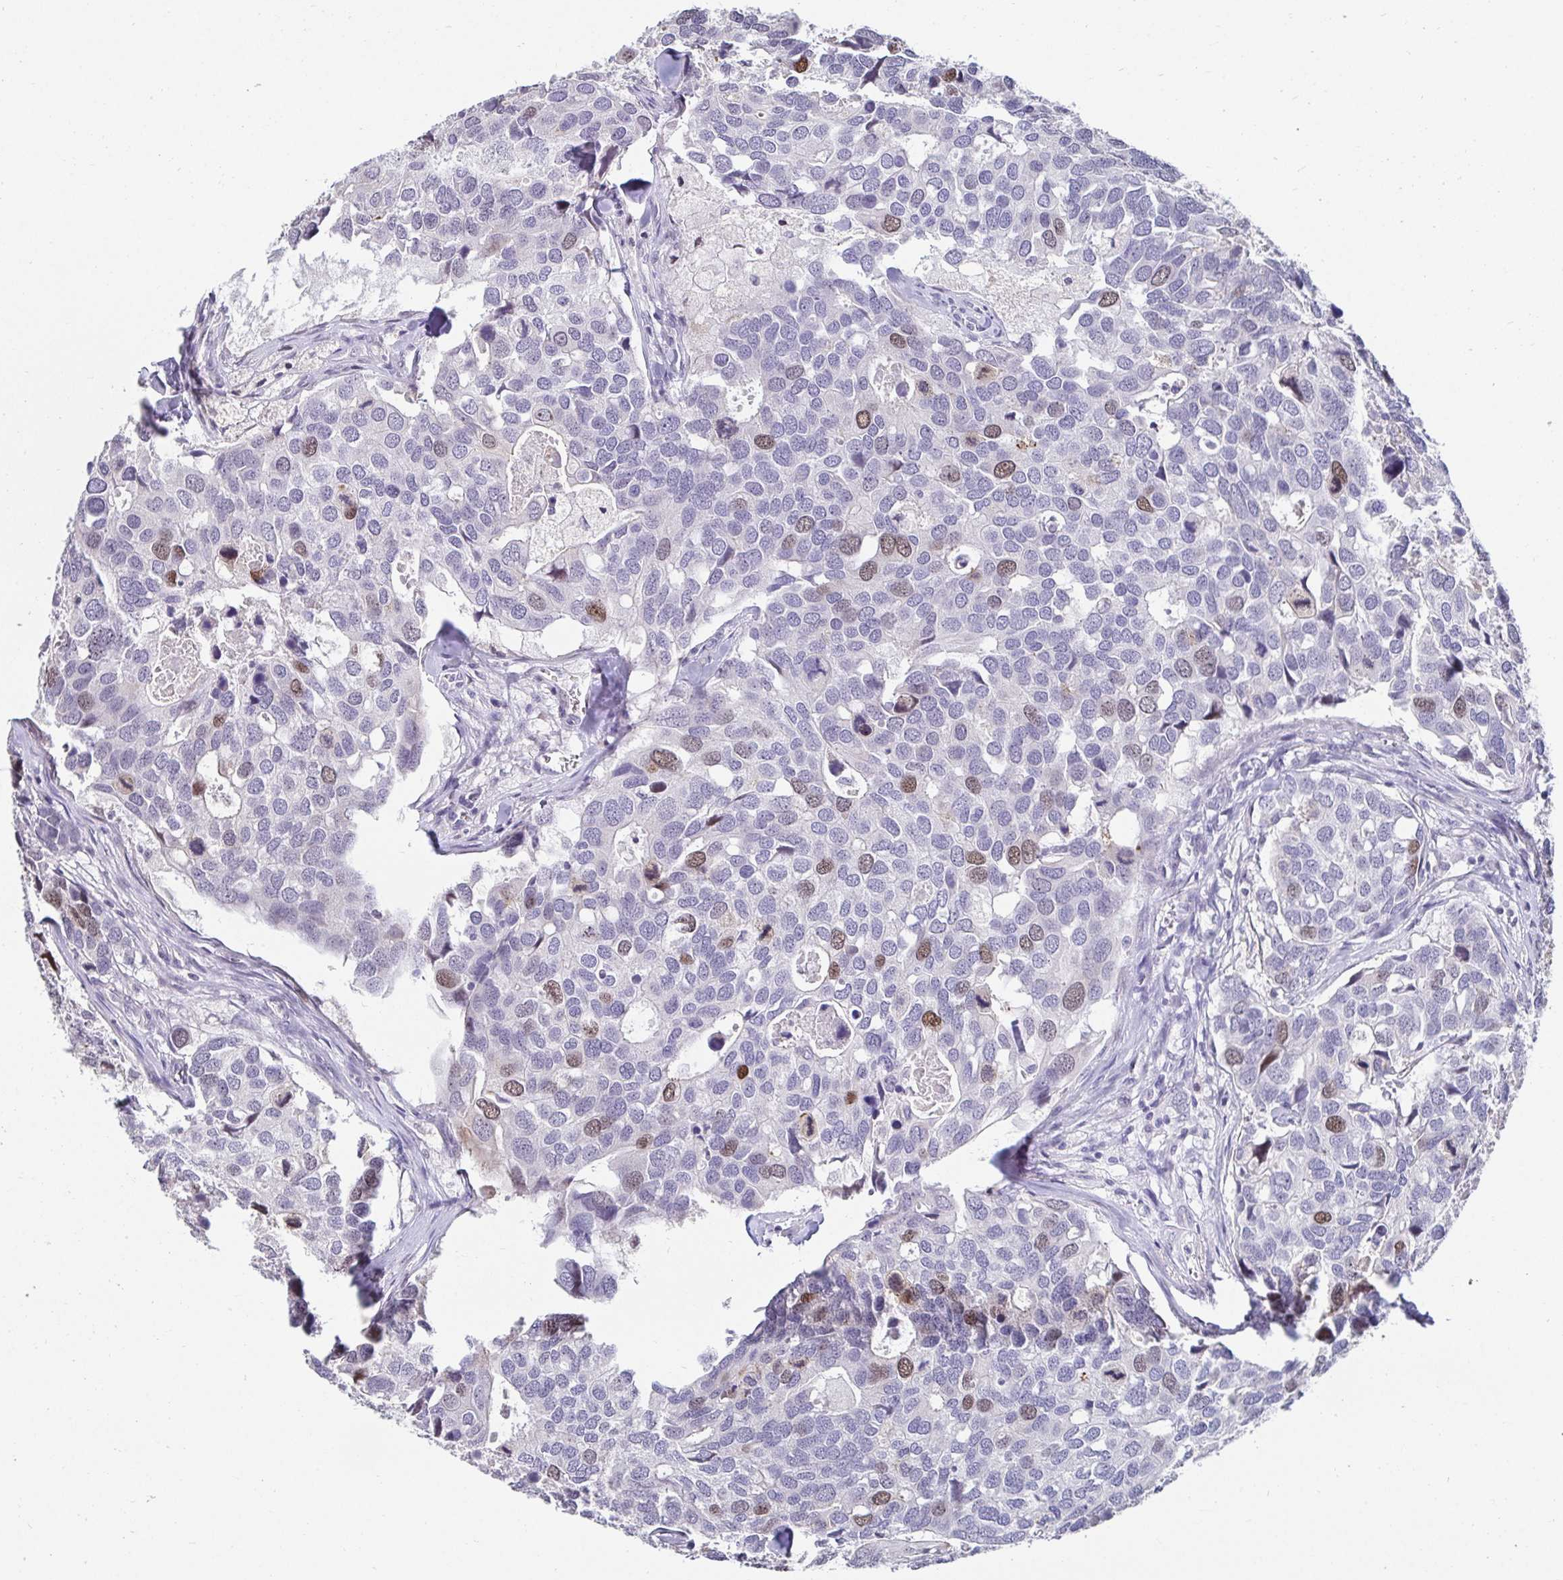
{"staining": {"intensity": "moderate", "quantity": "<25%", "location": "nuclear"}, "tissue": "breast cancer", "cell_type": "Tumor cells", "image_type": "cancer", "snomed": [{"axis": "morphology", "description": "Duct carcinoma"}, {"axis": "topography", "description": "Breast"}], "caption": "Brown immunohistochemical staining in breast intraductal carcinoma demonstrates moderate nuclear expression in about <25% of tumor cells. Using DAB (3,3'-diaminobenzidine) (brown) and hematoxylin (blue) stains, captured at high magnification using brightfield microscopy.", "gene": "ANLN", "patient": {"sex": "female", "age": 83}}